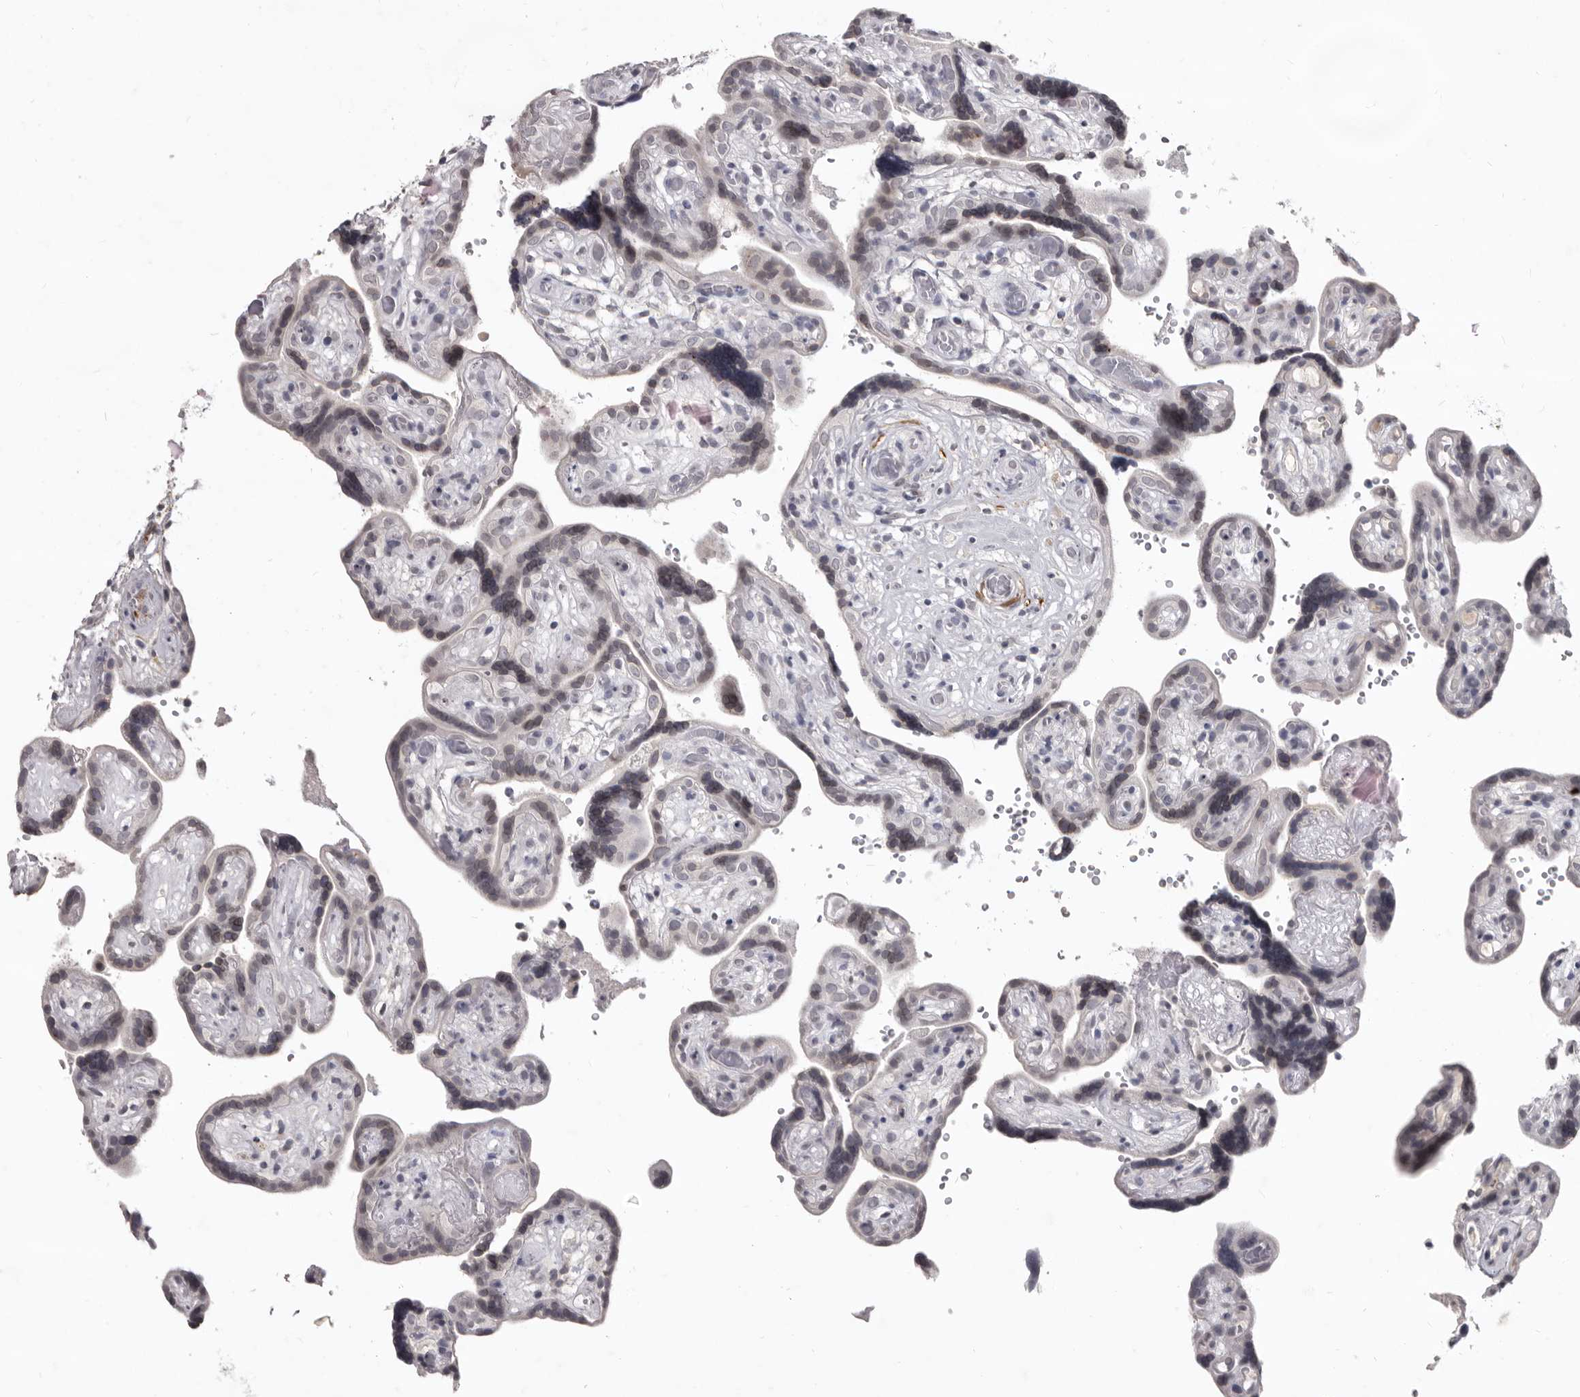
{"staining": {"intensity": "negative", "quantity": "none", "location": "none"}, "tissue": "placenta", "cell_type": "Decidual cells", "image_type": "normal", "snomed": [{"axis": "morphology", "description": "Normal tissue, NOS"}, {"axis": "topography", "description": "Placenta"}], "caption": "The micrograph shows no significant staining in decidual cells of placenta.", "gene": "SULT1E1", "patient": {"sex": "female", "age": 30}}